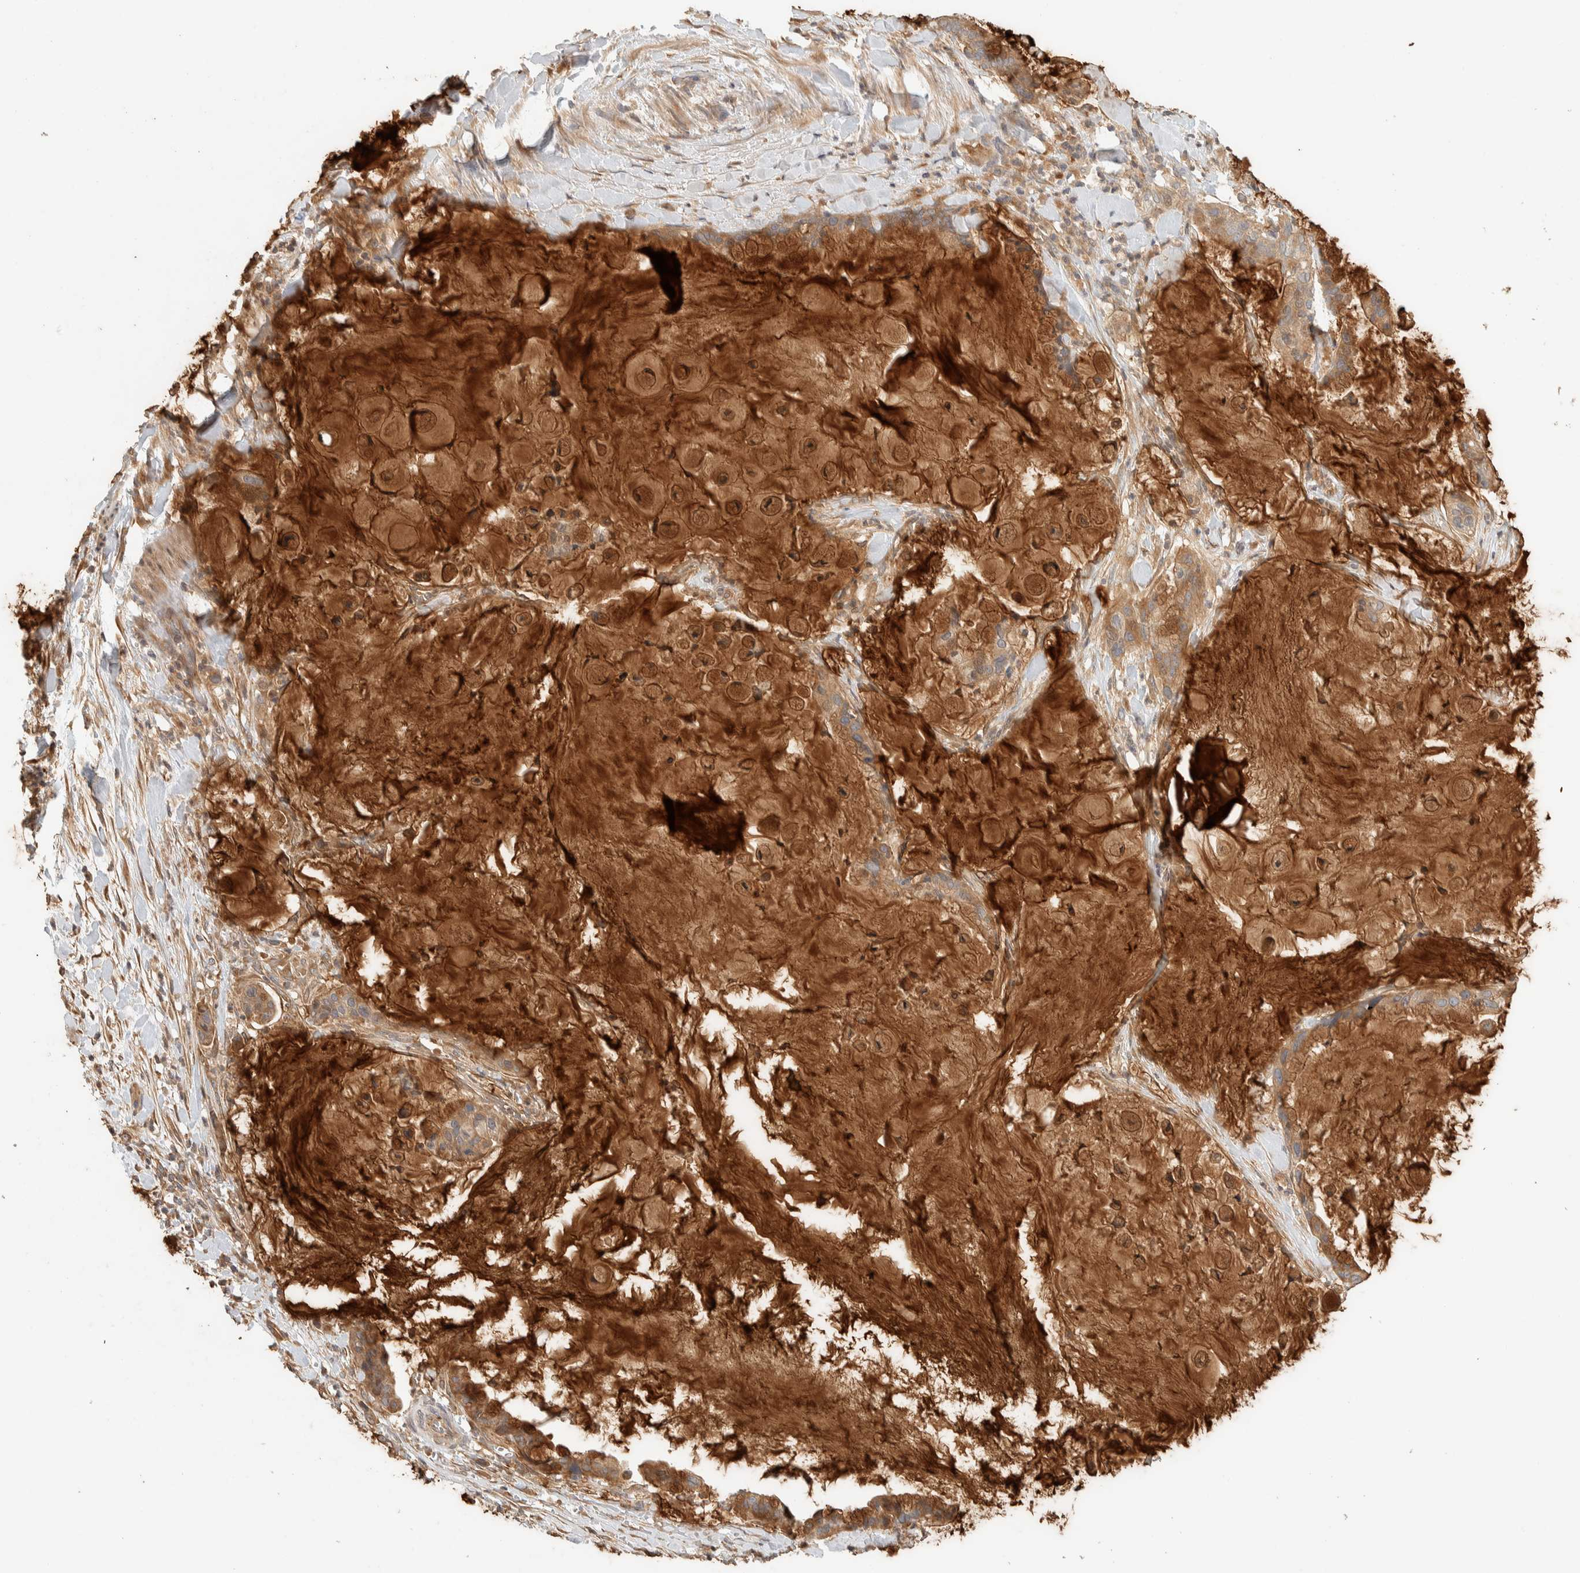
{"staining": {"intensity": "moderate", "quantity": ">75%", "location": "cytoplasmic/membranous"}, "tissue": "pancreatic cancer", "cell_type": "Tumor cells", "image_type": "cancer", "snomed": [{"axis": "morphology", "description": "Adenocarcinoma, NOS"}, {"axis": "topography", "description": "Pancreas"}], "caption": "Immunohistochemical staining of pancreatic adenocarcinoma reveals moderate cytoplasmic/membranous protein expression in about >75% of tumor cells. (Brightfield microscopy of DAB IHC at high magnification).", "gene": "EXOC7", "patient": {"sex": "male", "age": 41}}